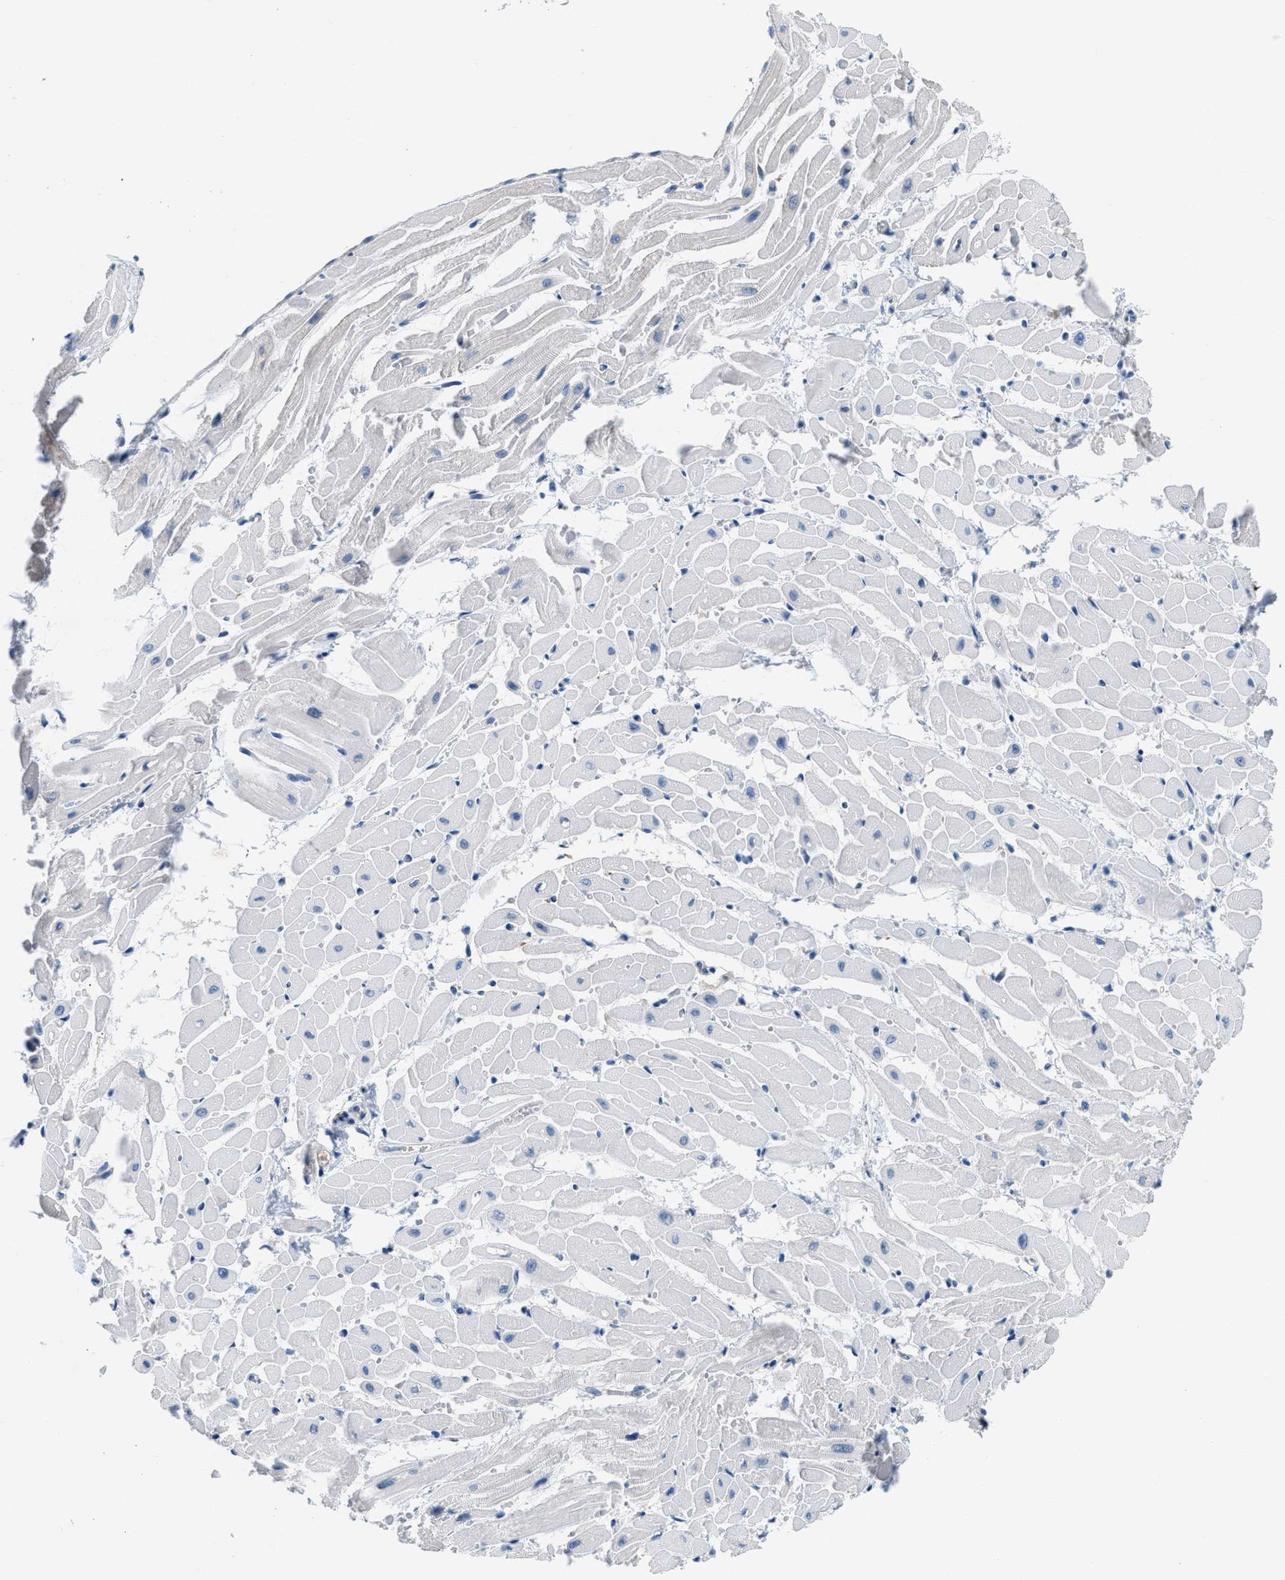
{"staining": {"intensity": "negative", "quantity": "none", "location": "none"}, "tissue": "heart muscle", "cell_type": "Cardiomyocytes", "image_type": "normal", "snomed": [{"axis": "morphology", "description": "Normal tissue, NOS"}, {"axis": "topography", "description": "Heart"}], "caption": "The micrograph demonstrates no staining of cardiomyocytes in benign heart muscle. (Immunohistochemistry (ihc), brightfield microscopy, high magnification).", "gene": "BNC2", "patient": {"sex": "male", "age": 45}}